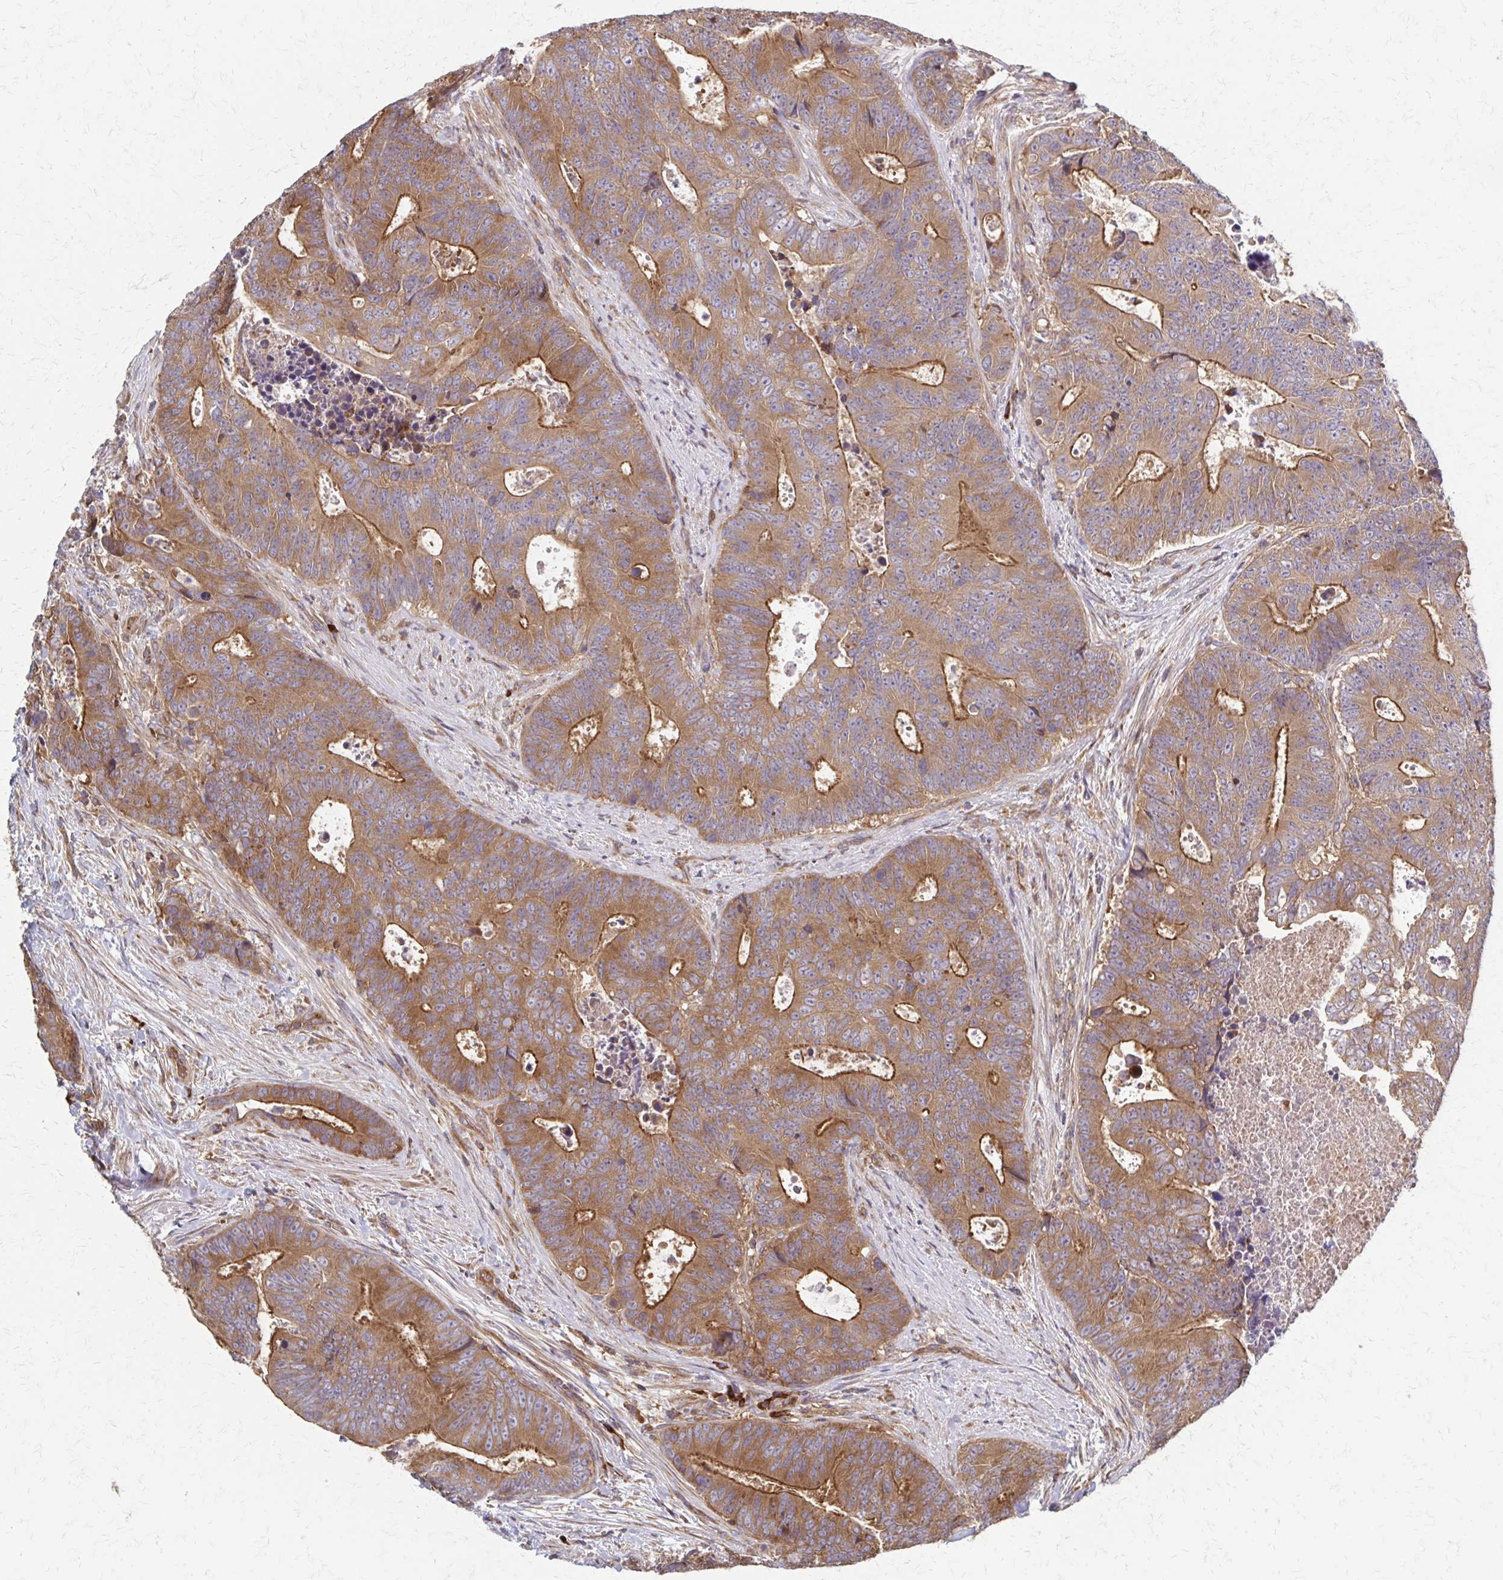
{"staining": {"intensity": "moderate", "quantity": ">75%", "location": "cytoplasmic/membranous"}, "tissue": "colorectal cancer", "cell_type": "Tumor cells", "image_type": "cancer", "snomed": [{"axis": "morphology", "description": "Adenocarcinoma, NOS"}, {"axis": "topography", "description": "Colon"}], "caption": "Tumor cells show medium levels of moderate cytoplasmic/membranous positivity in about >75% of cells in human colorectal cancer.", "gene": "EEF2", "patient": {"sex": "female", "age": 48}}